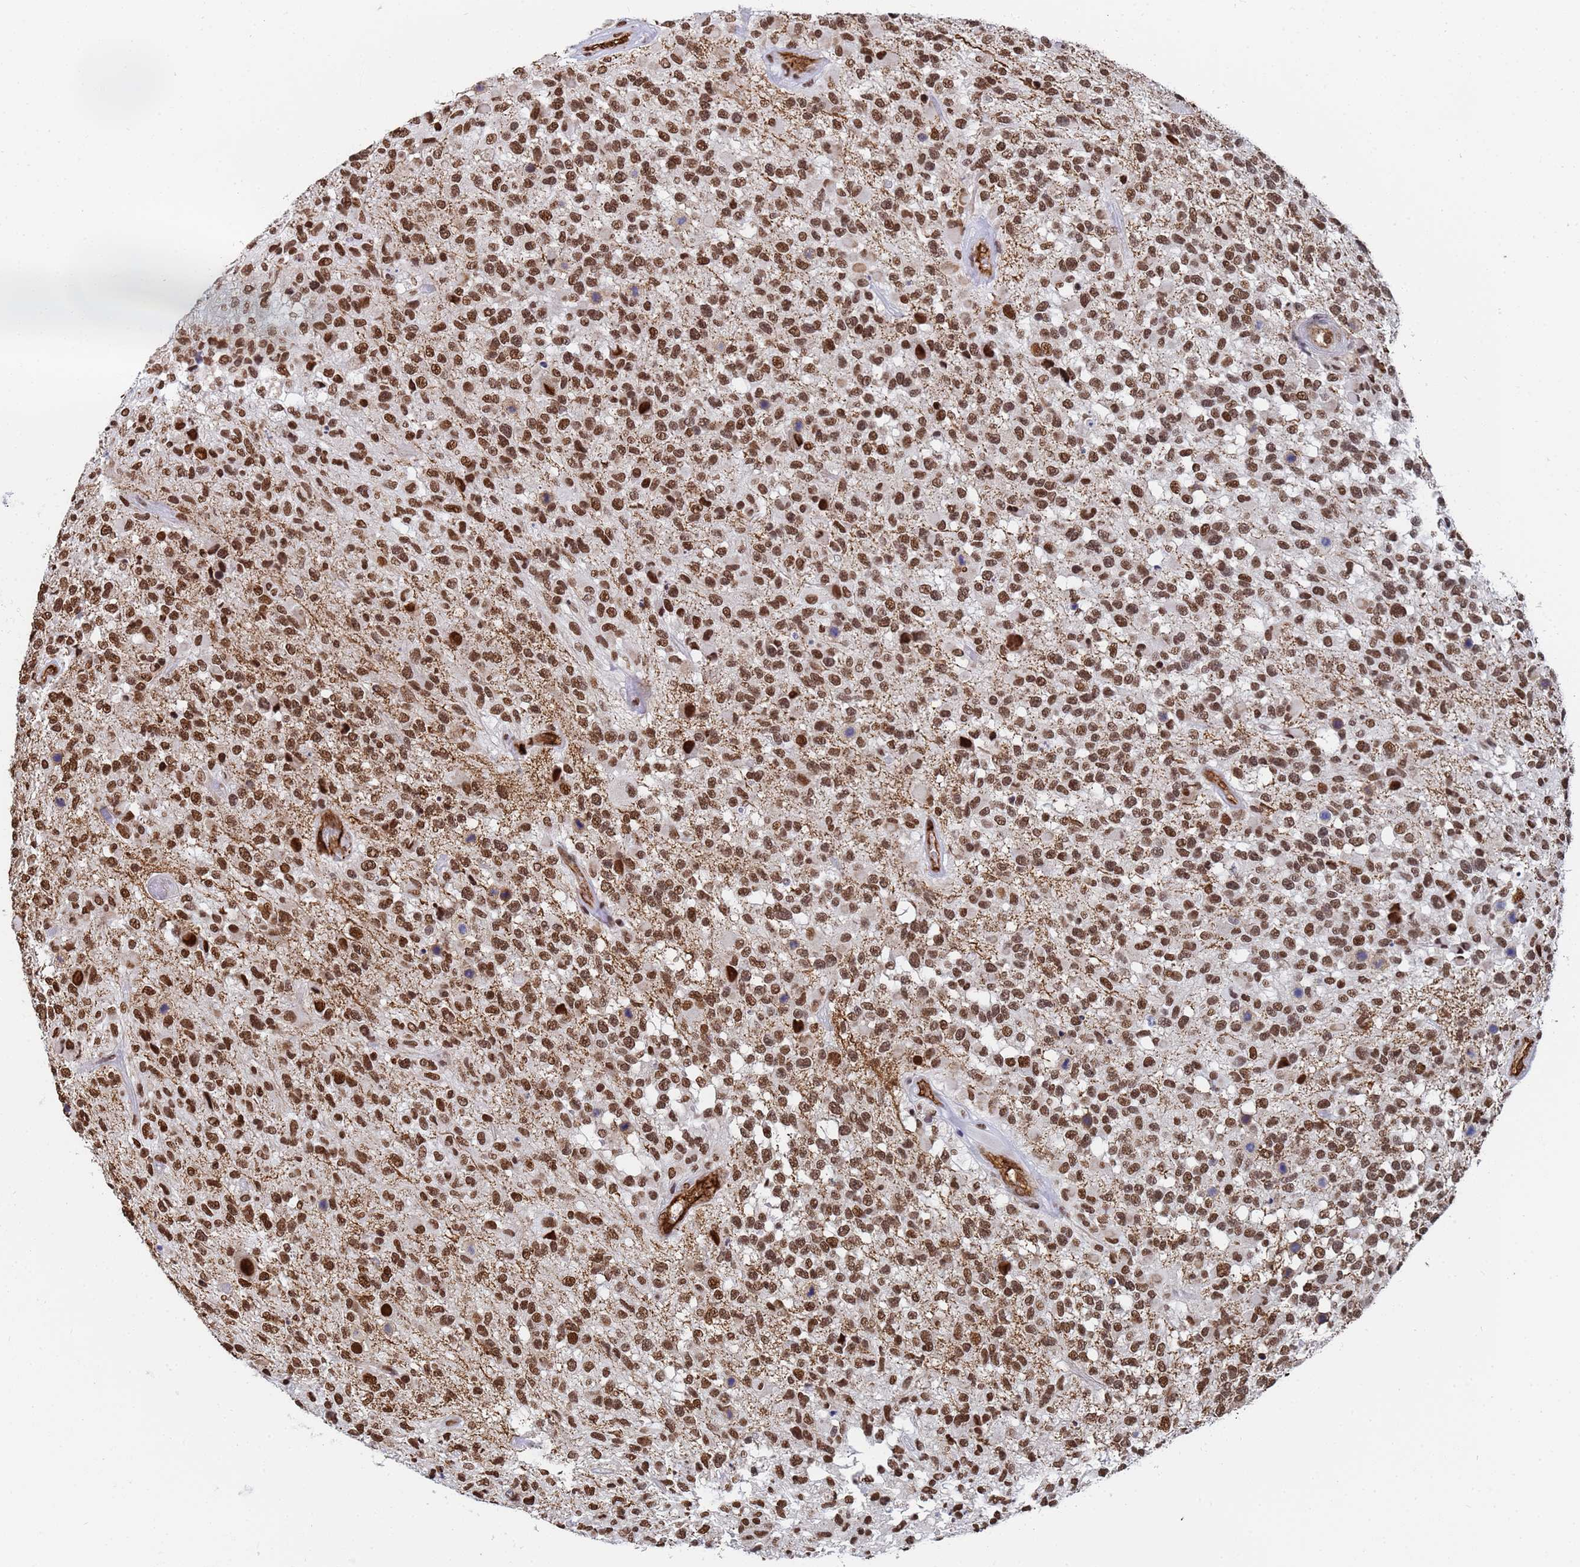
{"staining": {"intensity": "strong", "quantity": ">75%", "location": "nuclear"}, "tissue": "glioma", "cell_type": "Tumor cells", "image_type": "cancer", "snomed": [{"axis": "morphology", "description": "Glioma, malignant, High grade"}, {"axis": "morphology", "description": "Glioblastoma, NOS"}, {"axis": "topography", "description": "Brain"}], "caption": "Immunohistochemistry (IHC) staining of glioma, which exhibits high levels of strong nuclear positivity in approximately >75% of tumor cells indicating strong nuclear protein staining. The staining was performed using DAB (brown) for protein detection and nuclei were counterstained in hematoxylin (blue).", "gene": "RAVER2", "patient": {"sex": "male", "age": 60}}